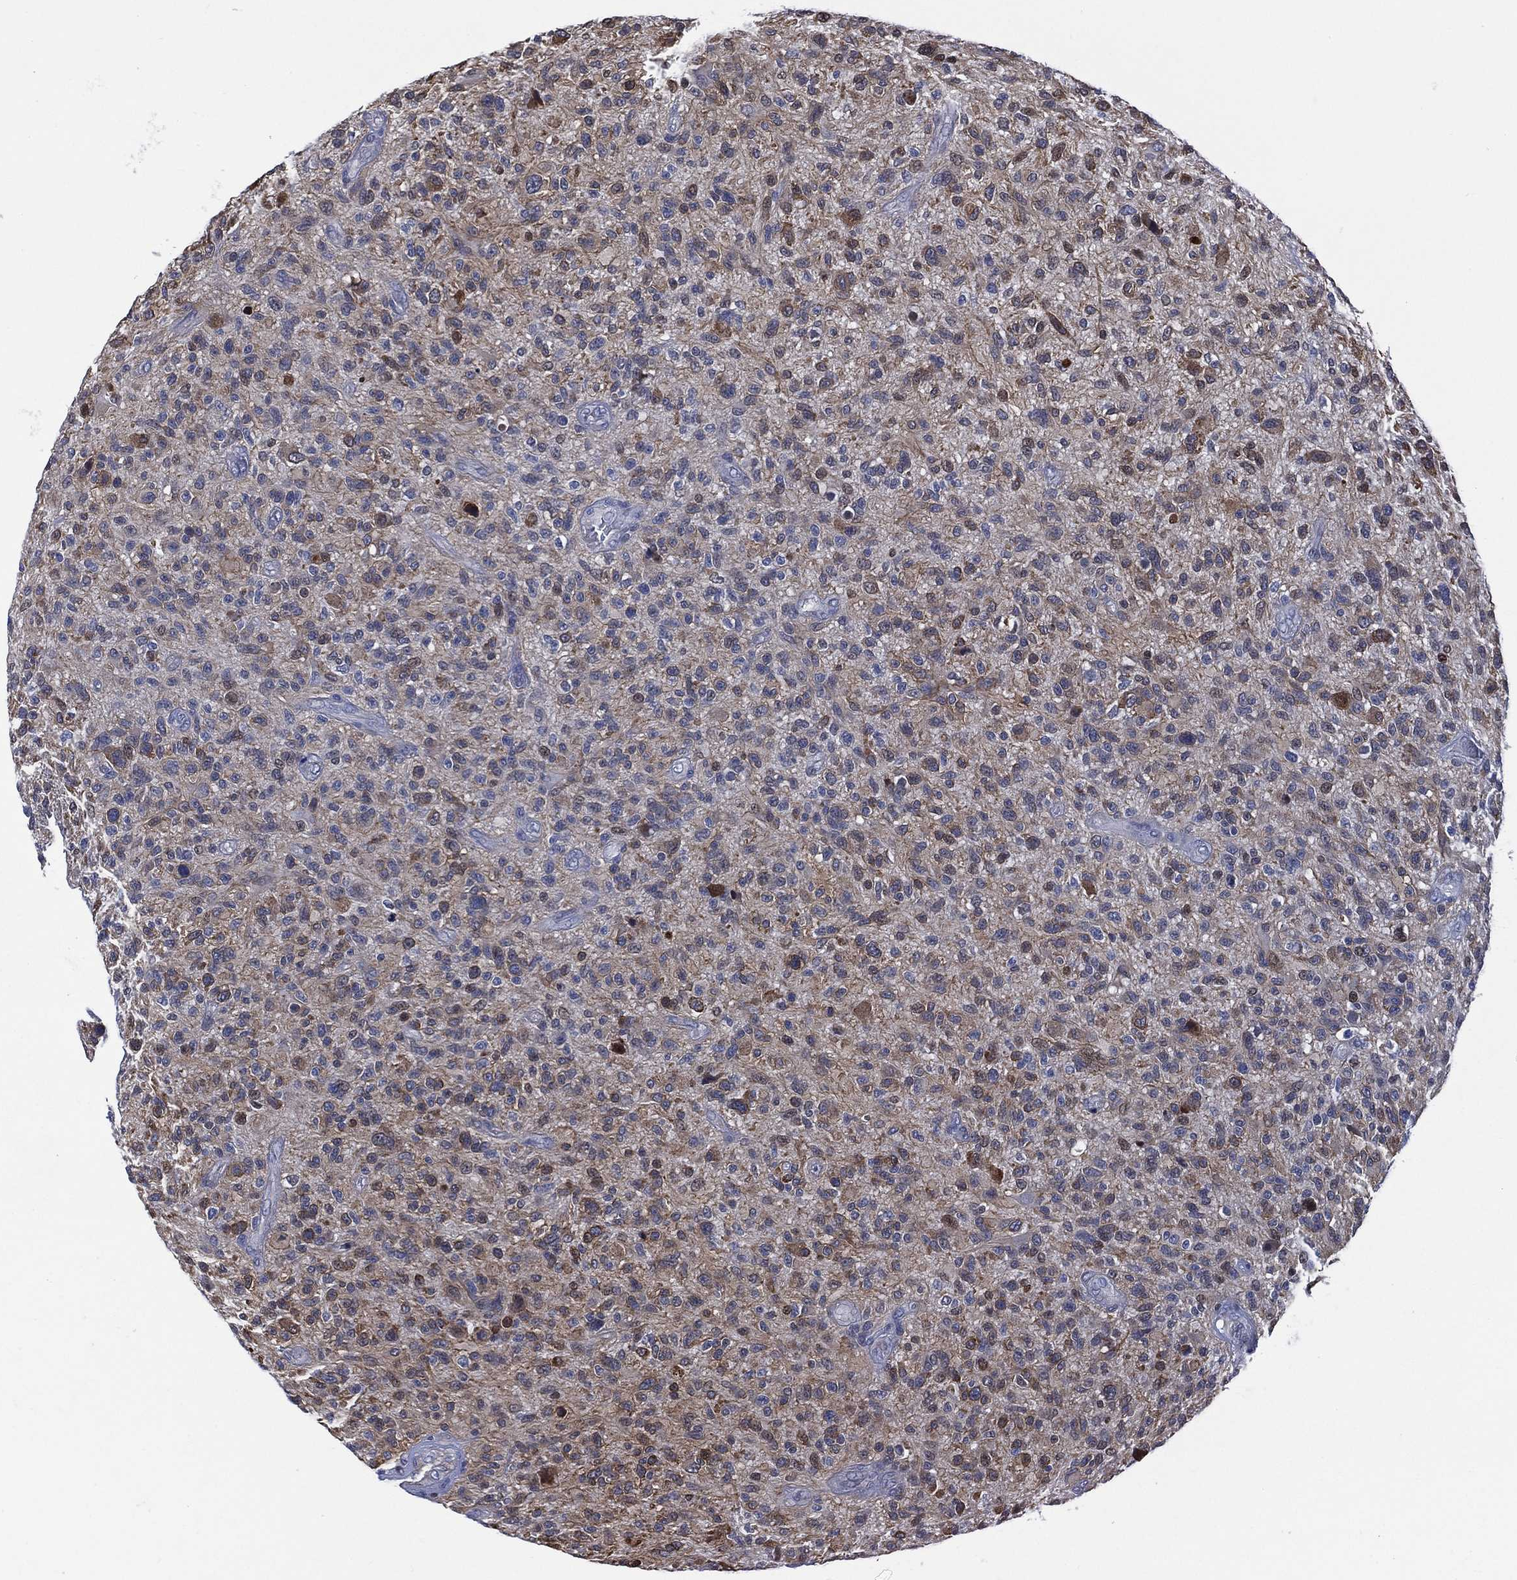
{"staining": {"intensity": "weak", "quantity": "25%-75%", "location": "cytoplasmic/membranous"}, "tissue": "glioma", "cell_type": "Tumor cells", "image_type": "cancer", "snomed": [{"axis": "morphology", "description": "Glioma, malignant, High grade"}, {"axis": "topography", "description": "Brain"}], "caption": "Weak cytoplasmic/membranous expression is seen in about 25%-75% of tumor cells in malignant high-grade glioma. The protein of interest is stained brown, and the nuclei are stained in blue (DAB (3,3'-diaminobenzidine) IHC with brightfield microscopy, high magnification).", "gene": "SLC4A4", "patient": {"sex": "male", "age": 47}}